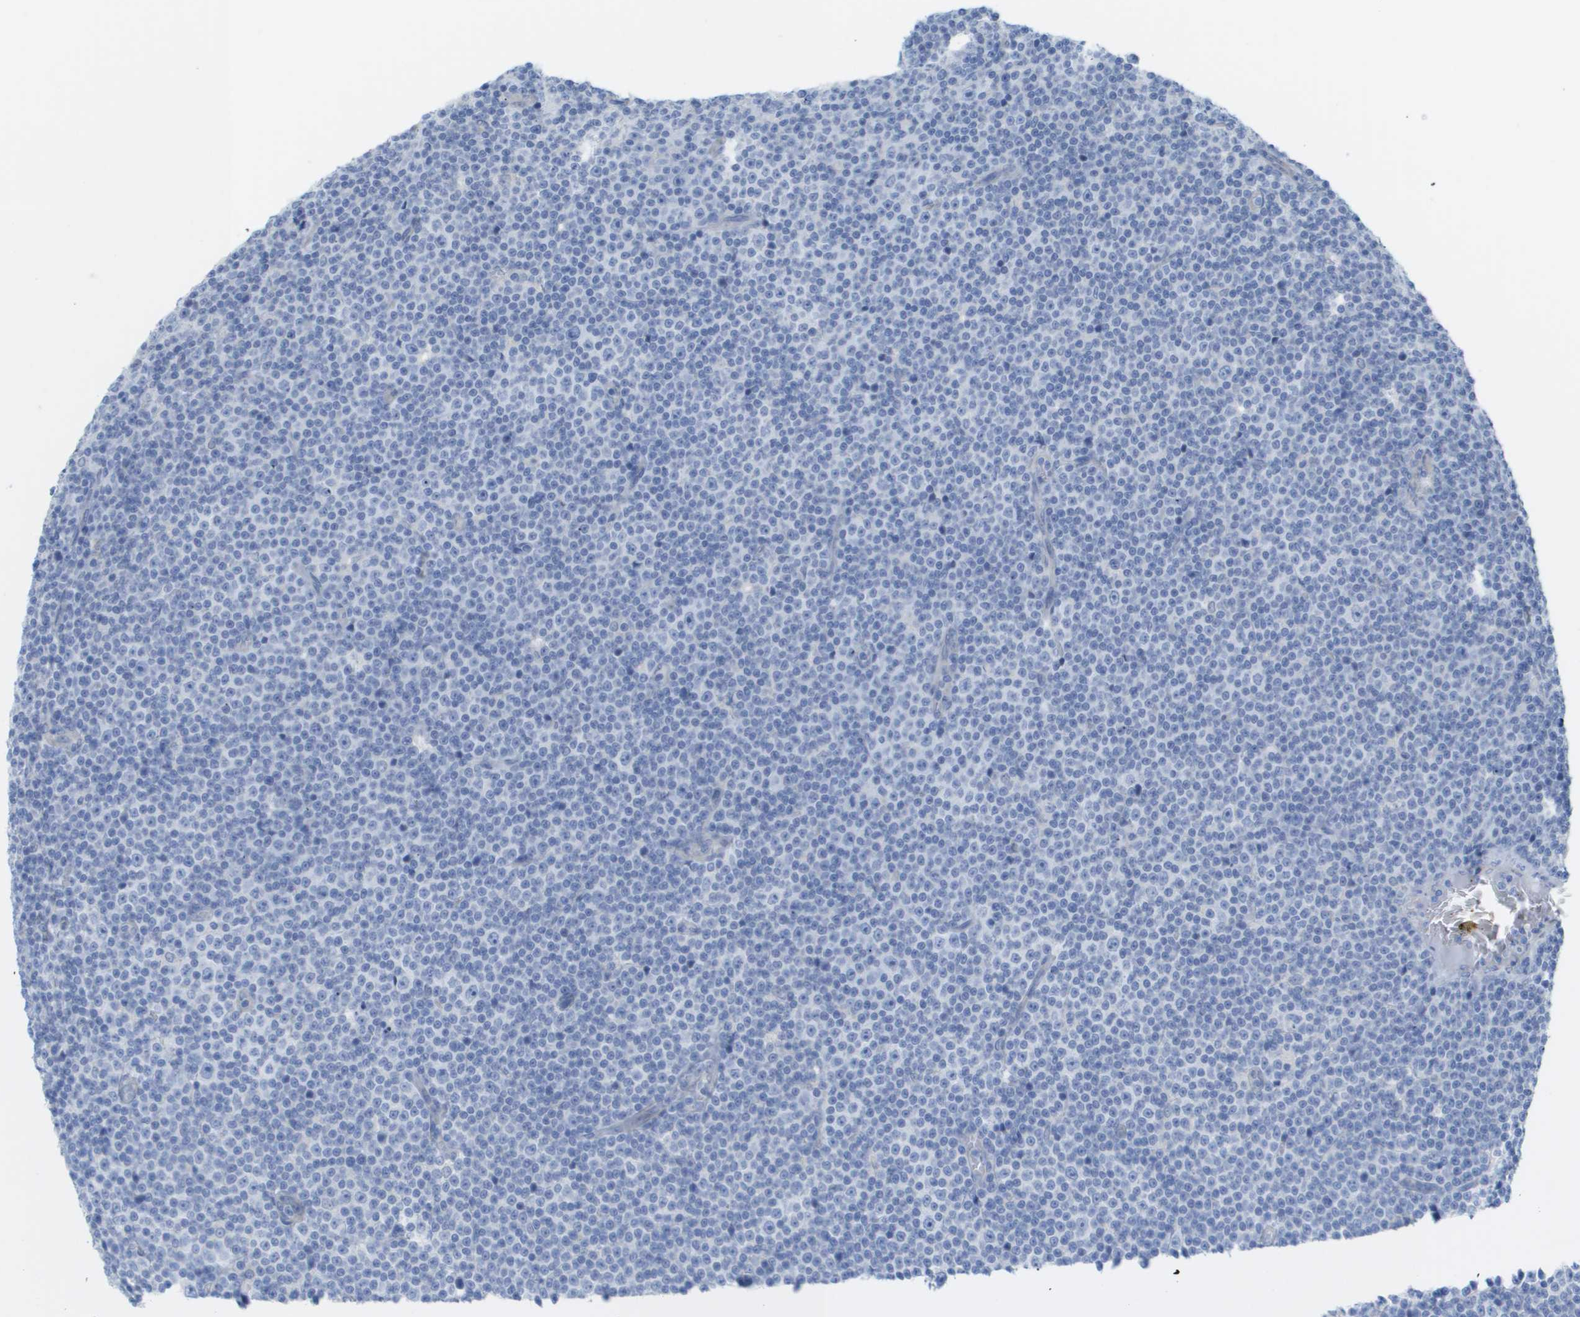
{"staining": {"intensity": "negative", "quantity": "none", "location": "none"}, "tissue": "lymphoma", "cell_type": "Tumor cells", "image_type": "cancer", "snomed": [{"axis": "morphology", "description": "Malignant lymphoma, non-Hodgkin's type, Low grade"}, {"axis": "topography", "description": "Lymph node"}], "caption": "High magnification brightfield microscopy of lymphoma stained with DAB (3,3'-diaminobenzidine) (brown) and counterstained with hematoxylin (blue): tumor cells show no significant staining.", "gene": "MYL3", "patient": {"sex": "female", "age": 67}}